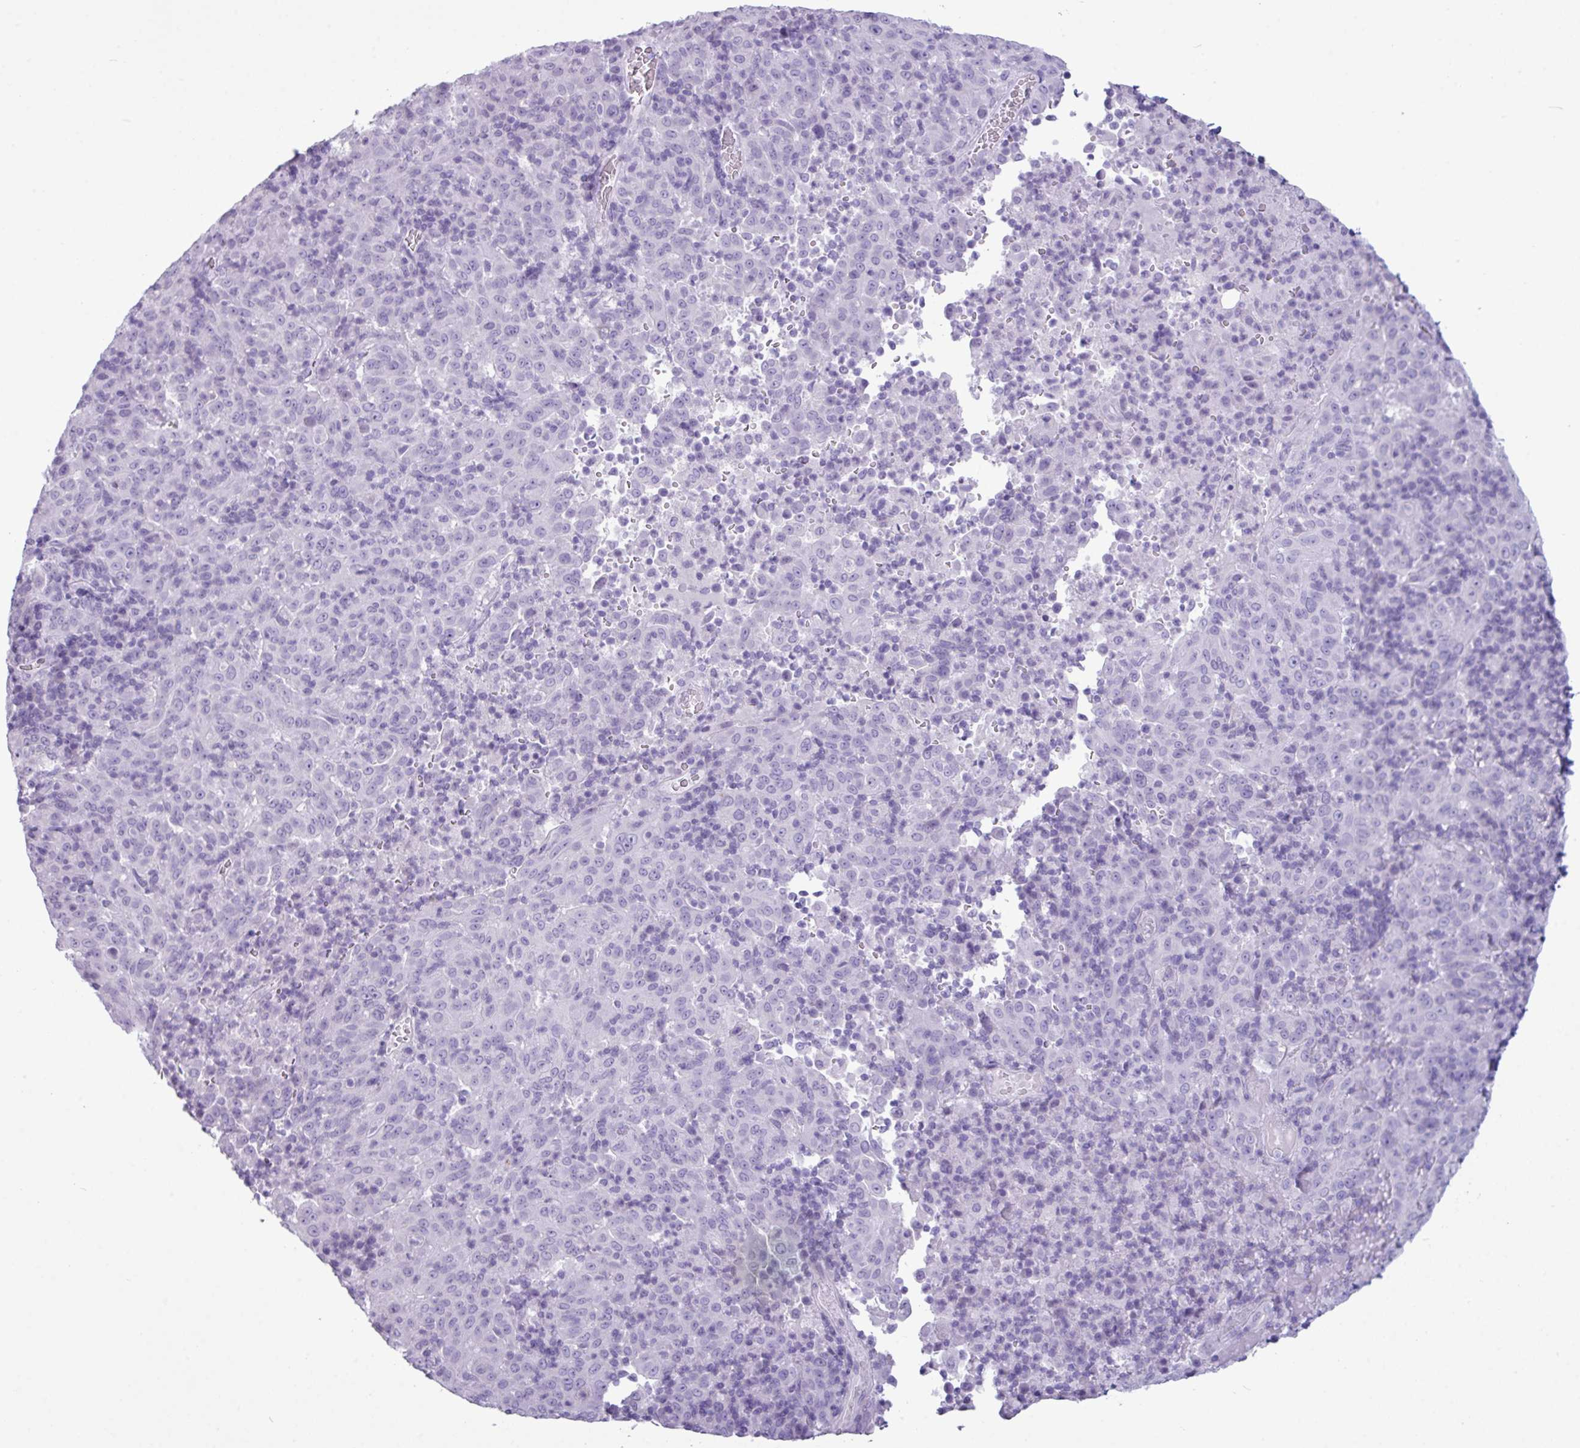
{"staining": {"intensity": "negative", "quantity": "none", "location": "none"}, "tissue": "pancreatic cancer", "cell_type": "Tumor cells", "image_type": "cancer", "snomed": [{"axis": "morphology", "description": "Adenocarcinoma, NOS"}, {"axis": "topography", "description": "Pancreas"}], "caption": "Human pancreatic cancer stained for a protein using immunohistochemistry demonstrates no expression in tumor cells.", "gene": "AMY1B", "patient": {"sex": "male", "age": 63}}